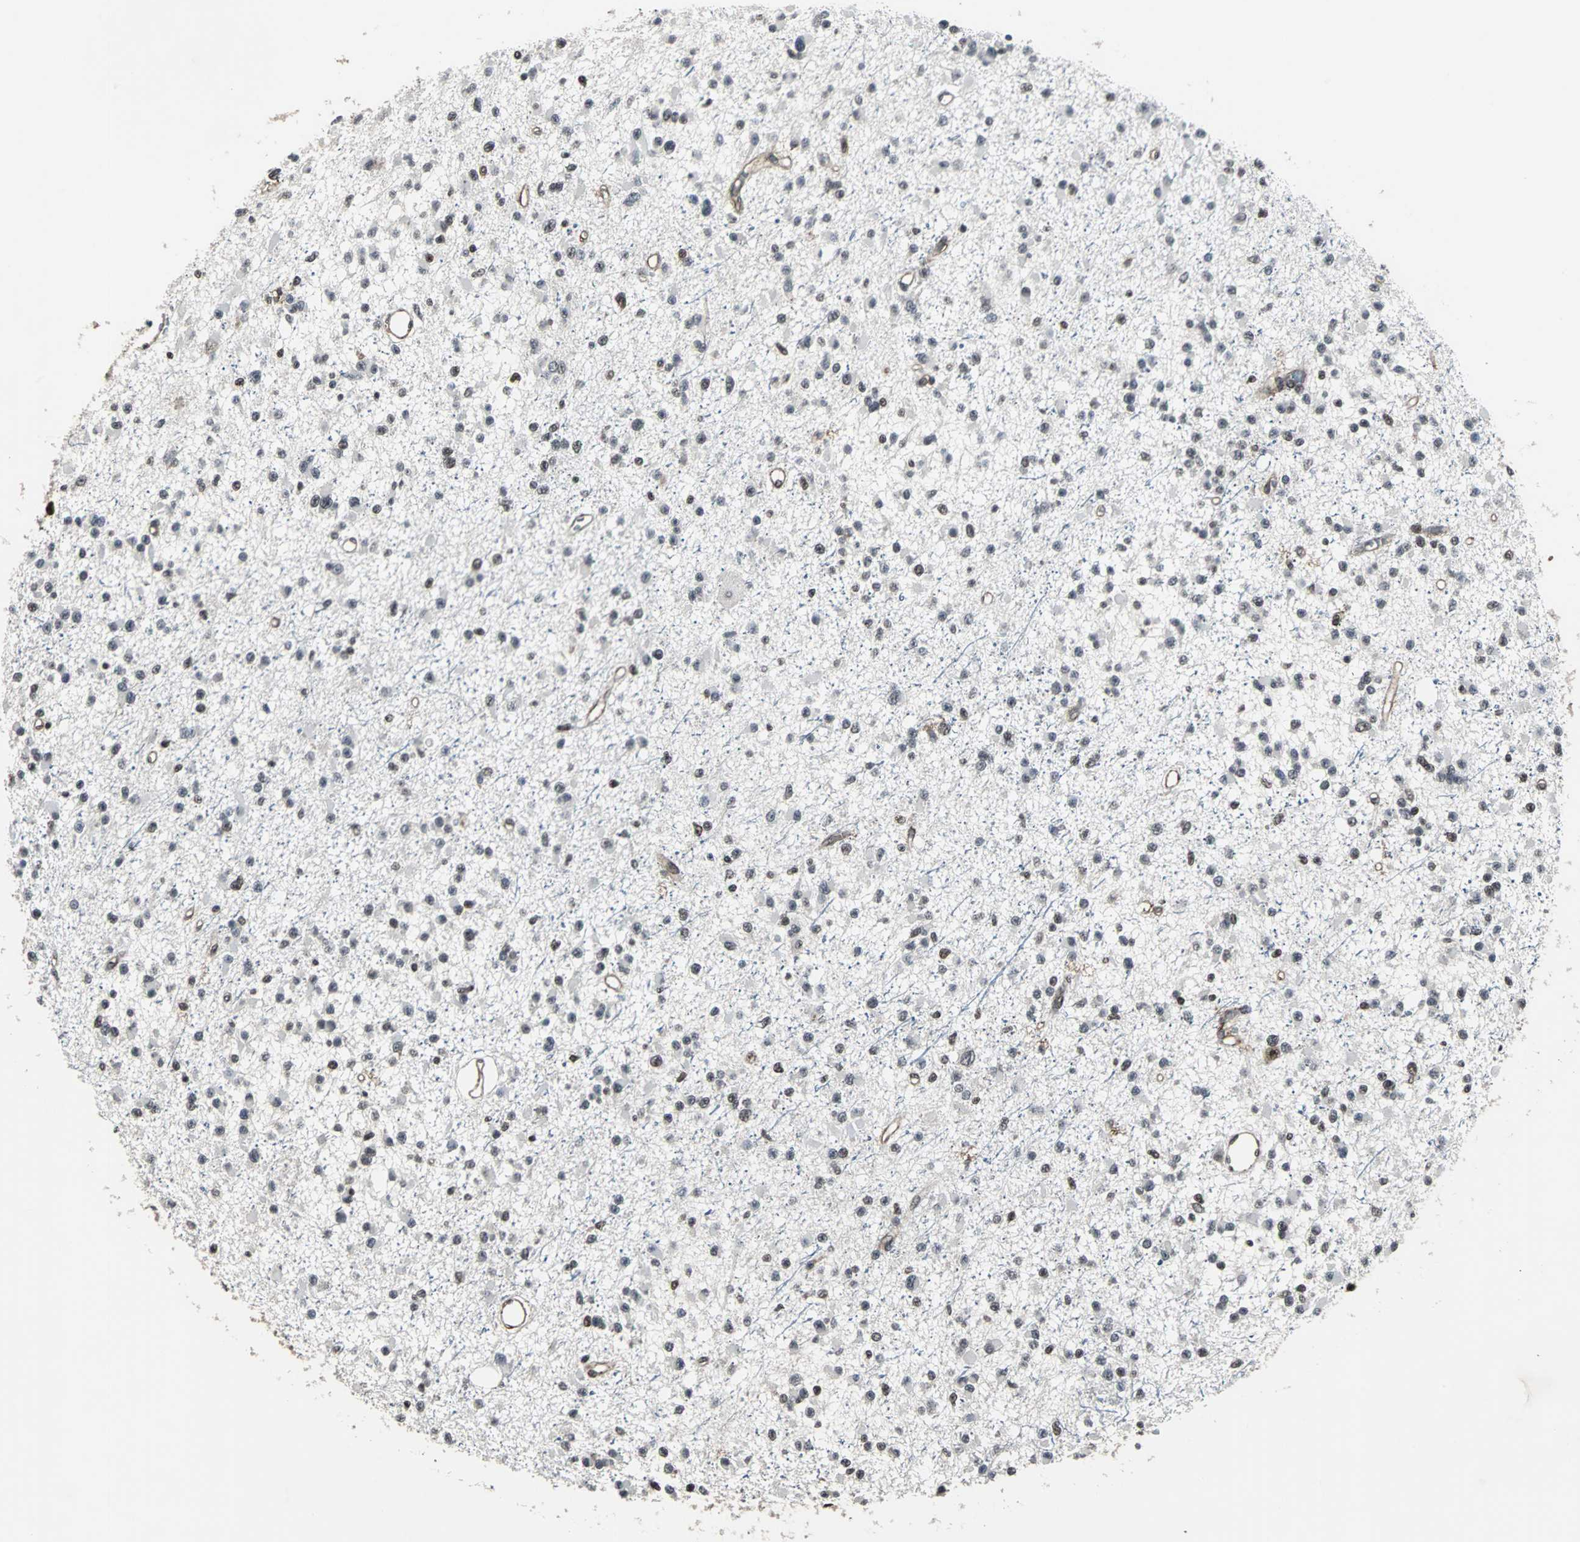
{"staining": {"intensity": "moderate", "quantity": "<25%", "location": "nuclear"}, "tissue": "glioma", "cell_type": "Tumor cells", "image_type": "cancer", "snomed": [{"axis": "morphology", "description": "Glioma, malignant, Low grade"}, {"axis": "topography", "description": "Brain"}], "caption": "A photomicrograph showing moderate nuclear staining in approximately <25% of tumor cells in glioma, as visualized by brown immunohistochemical staining.", "gene": "MKX", "patient": {"sex": "female", "age": 22}}